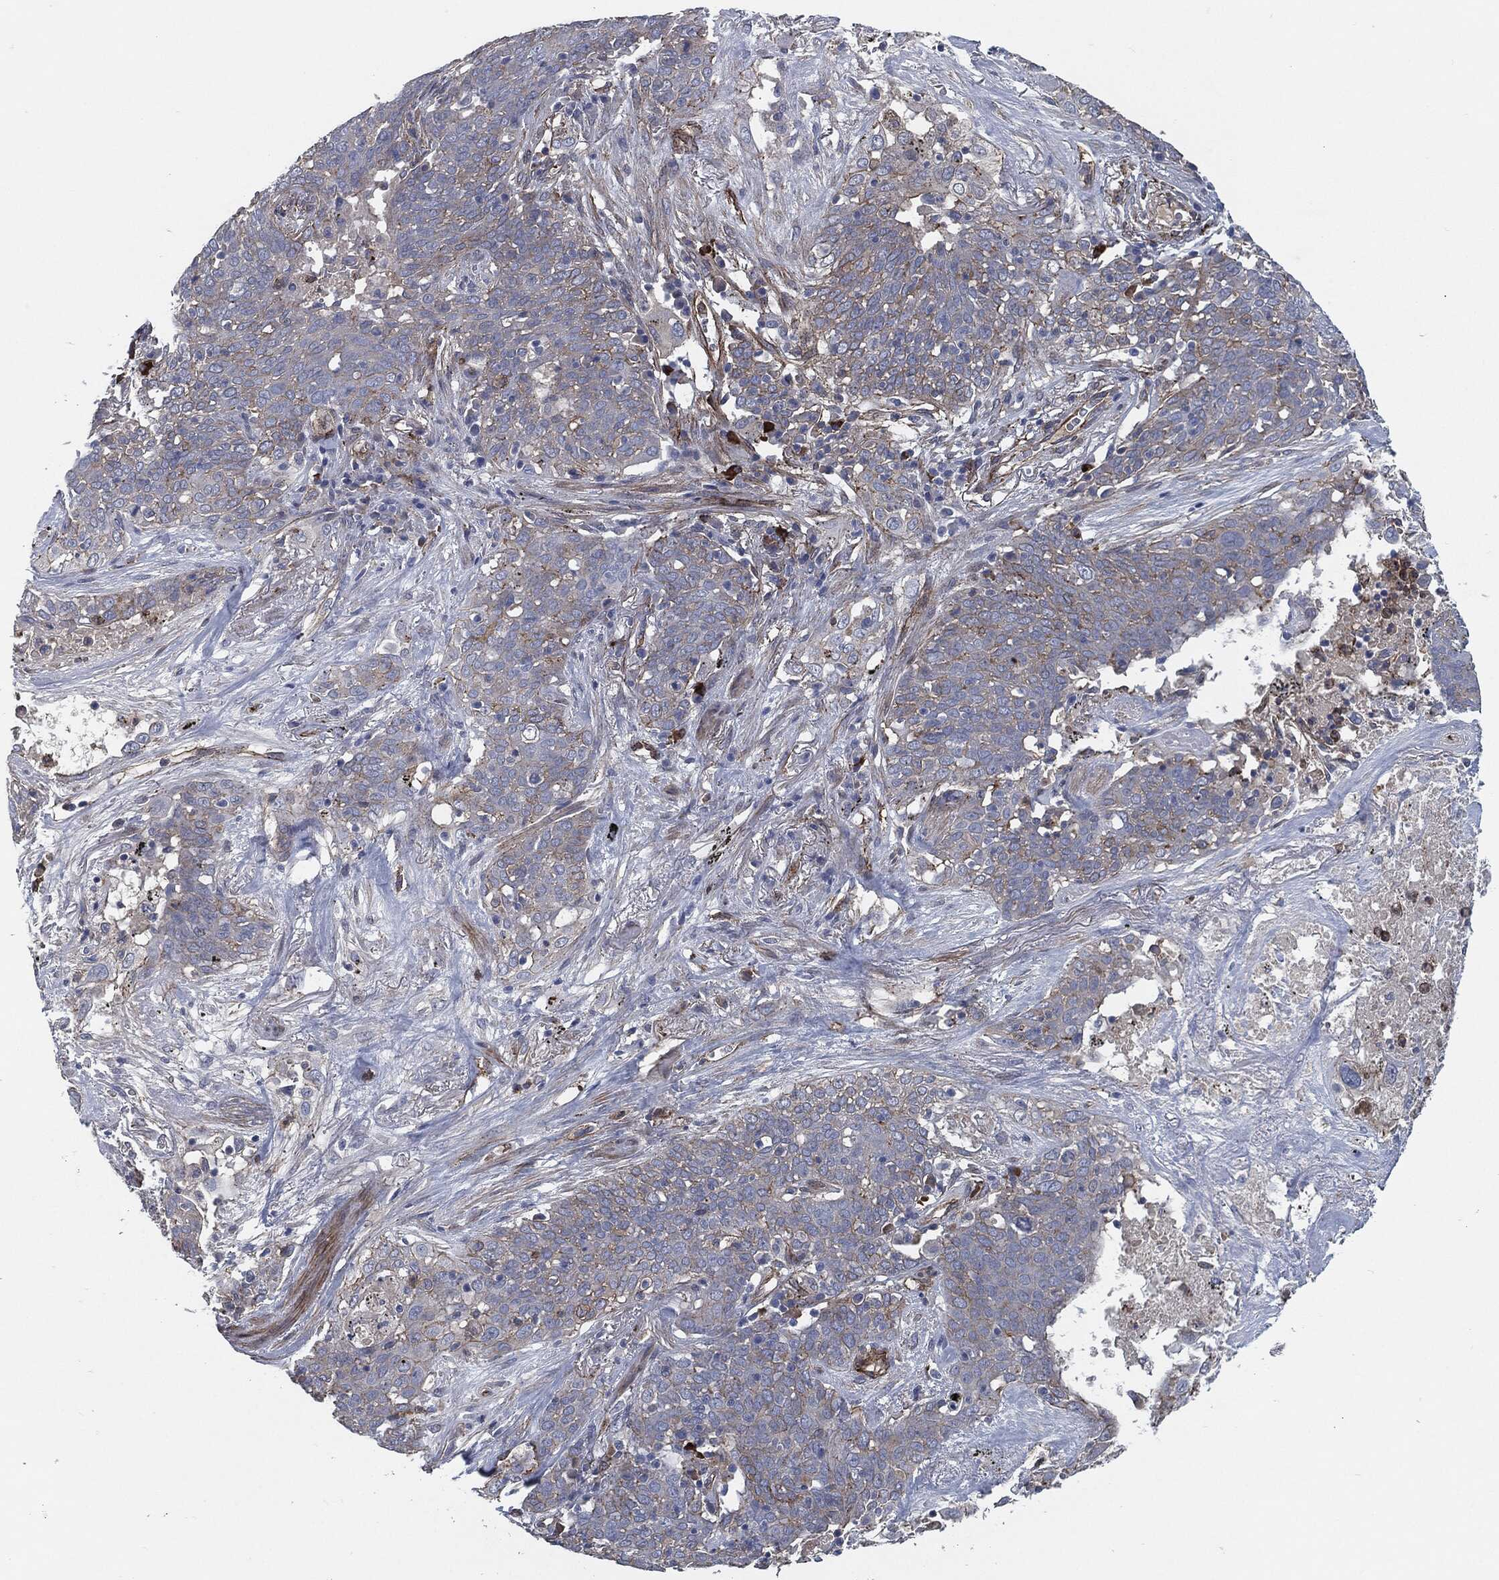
{"staining": {"intensity": "moderate", "quantity": "25%-75%", "location": "cytoplasmic/membranous"}, "tissue": "lung cancer", "cell_type": "Tumor cells", "image_type": "cancer", "snomed": [{"axis": "morphology", "description": "Squamous cell carcinoma, NOS"}, {"axis": "topography", "description": "Lung"}], "caption": "Immunohistochemical staining of human lung cancer (squamous cell carcinoma) reveals medium levels of moderate cytoplasmic/membranous protein expression in about 25%-75% of tumor cells.", "gene": "SVIL", "patient": {"sex": "male", "age": 82}}